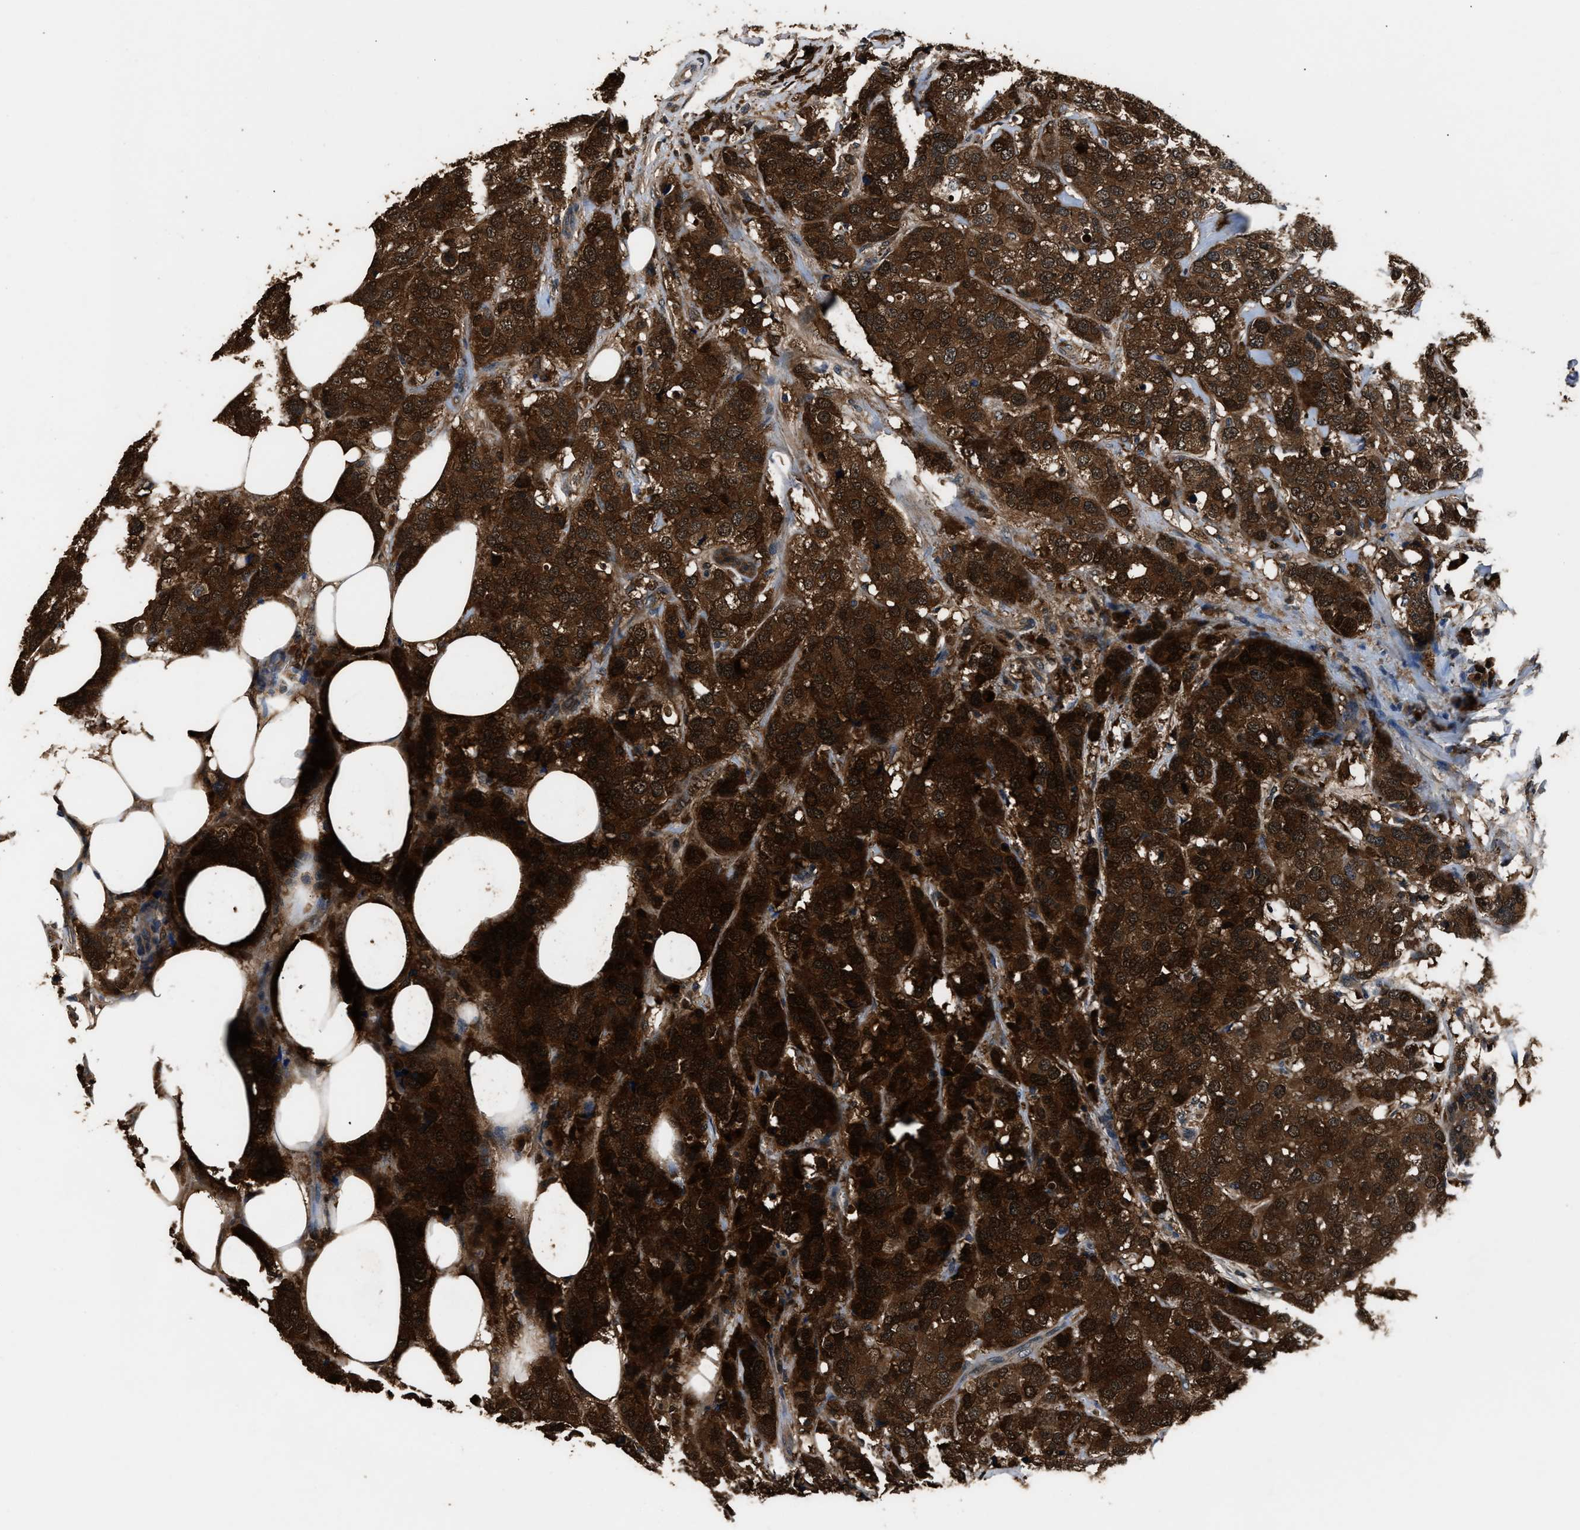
{"staining": {"intensity": "strong", "quantity": ">75%", "location": "cytoplasmic/membranous"}, "tissue": "breast cancer", "cell_type": "Tumor cells", "image_type": "cancer", "snomed": [{"axis": "morphology", "description": "Lobular carcinoma"}, {"axis": "topography", "description": "Breast"}], "caption": "Human lobular carcinoma (breast) stained for a protein (brown) displays strong cytoplasmic/membranous positive expression in approximately >75% of tumor cells.", "gene": "GSTP1", "patient": {"sex": "female", "age": 59}}